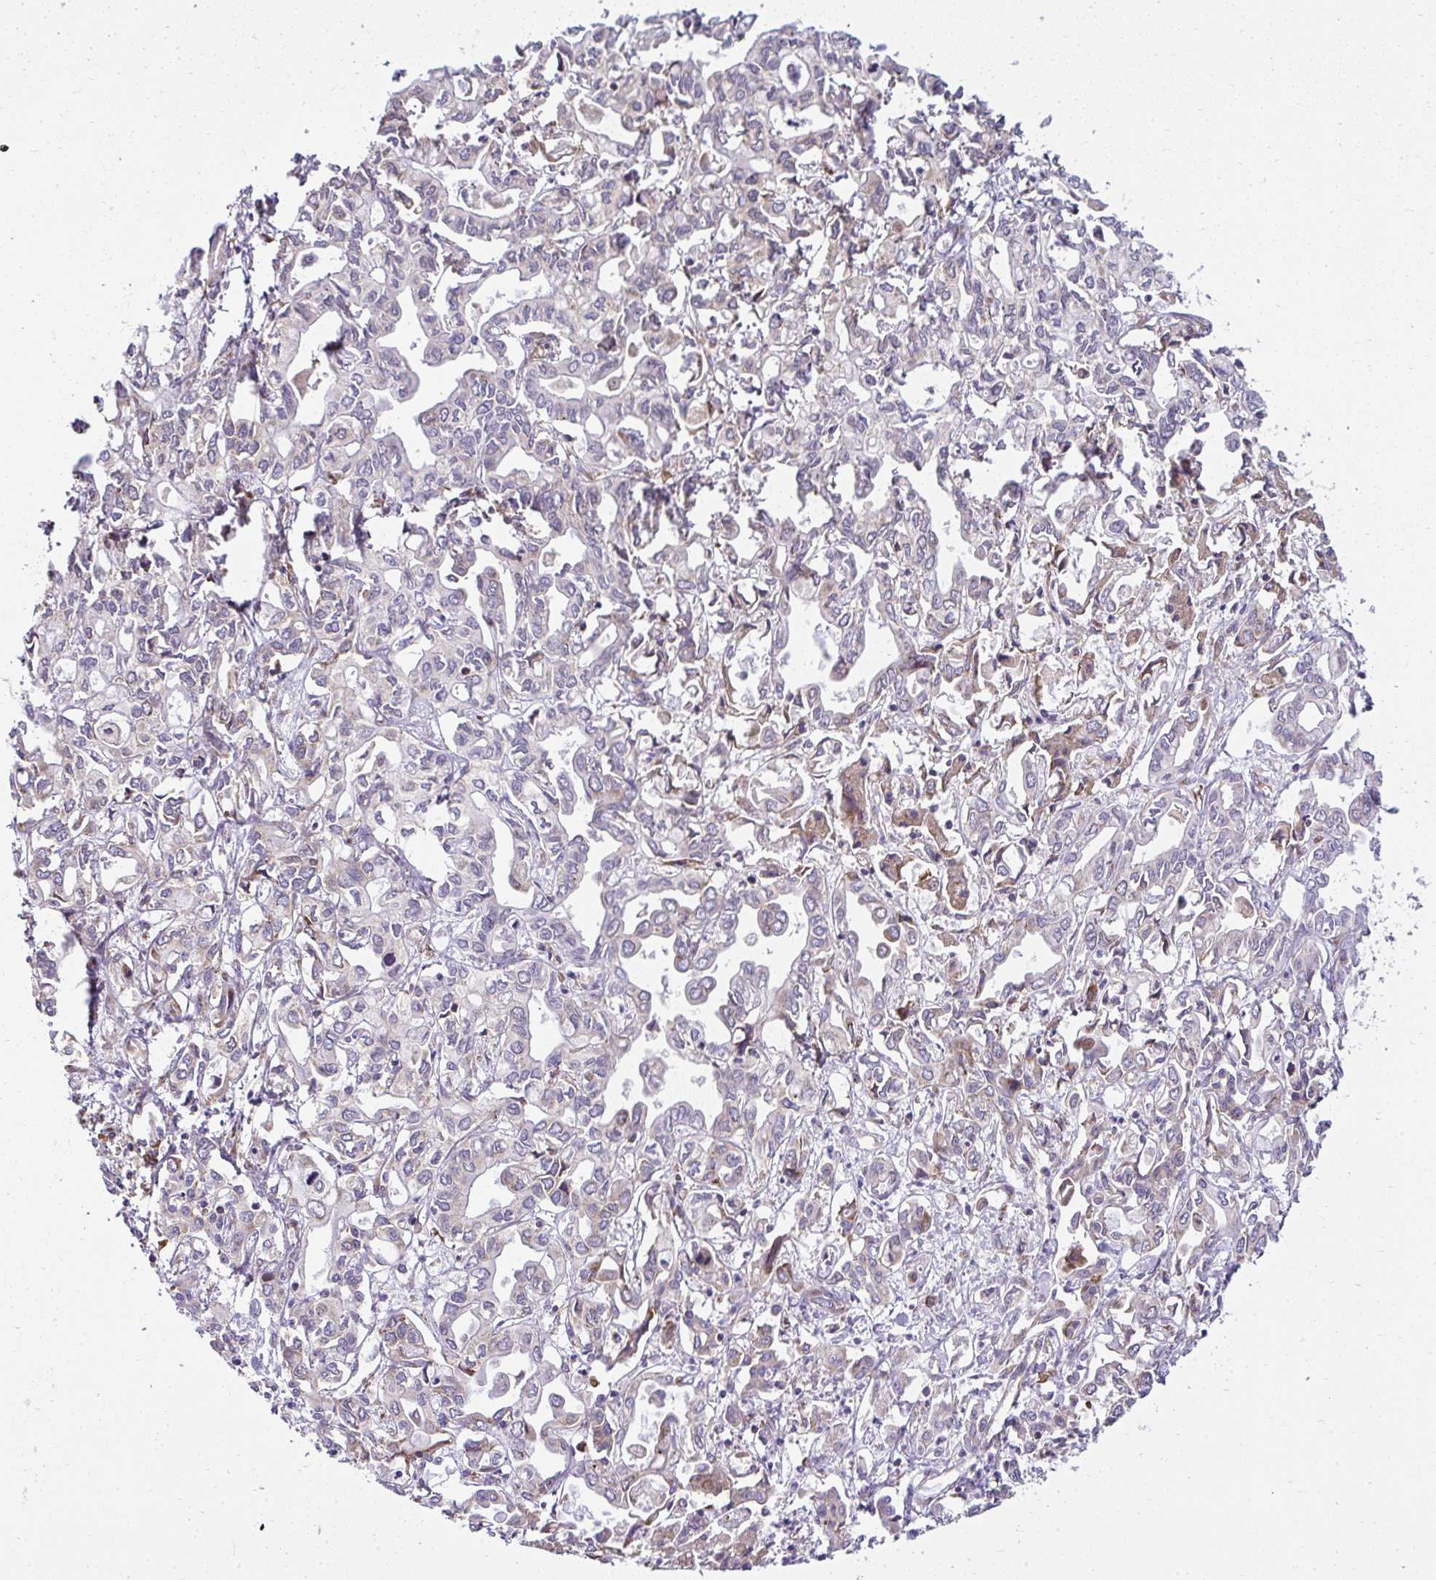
{"staining": {"intensity": "weak", "quantity": "<25%", "location": "cytoplasmic/membranous"}, "tissue": "liver cancer", "cell_type": "Tumor cells", "image_type": "cancer", "snomed": [{"axis": "morphology", "description": "Cholangiocarcinoma"}, {"axis": "topography", "description": "Liver"}], "caption": "This is a micrograph of IHC staining of liver cholangiocarcinoma, which shows no expression in tumor cells.", "gene": "RPS7", "patient": {"sex": "female", "age": 64}}